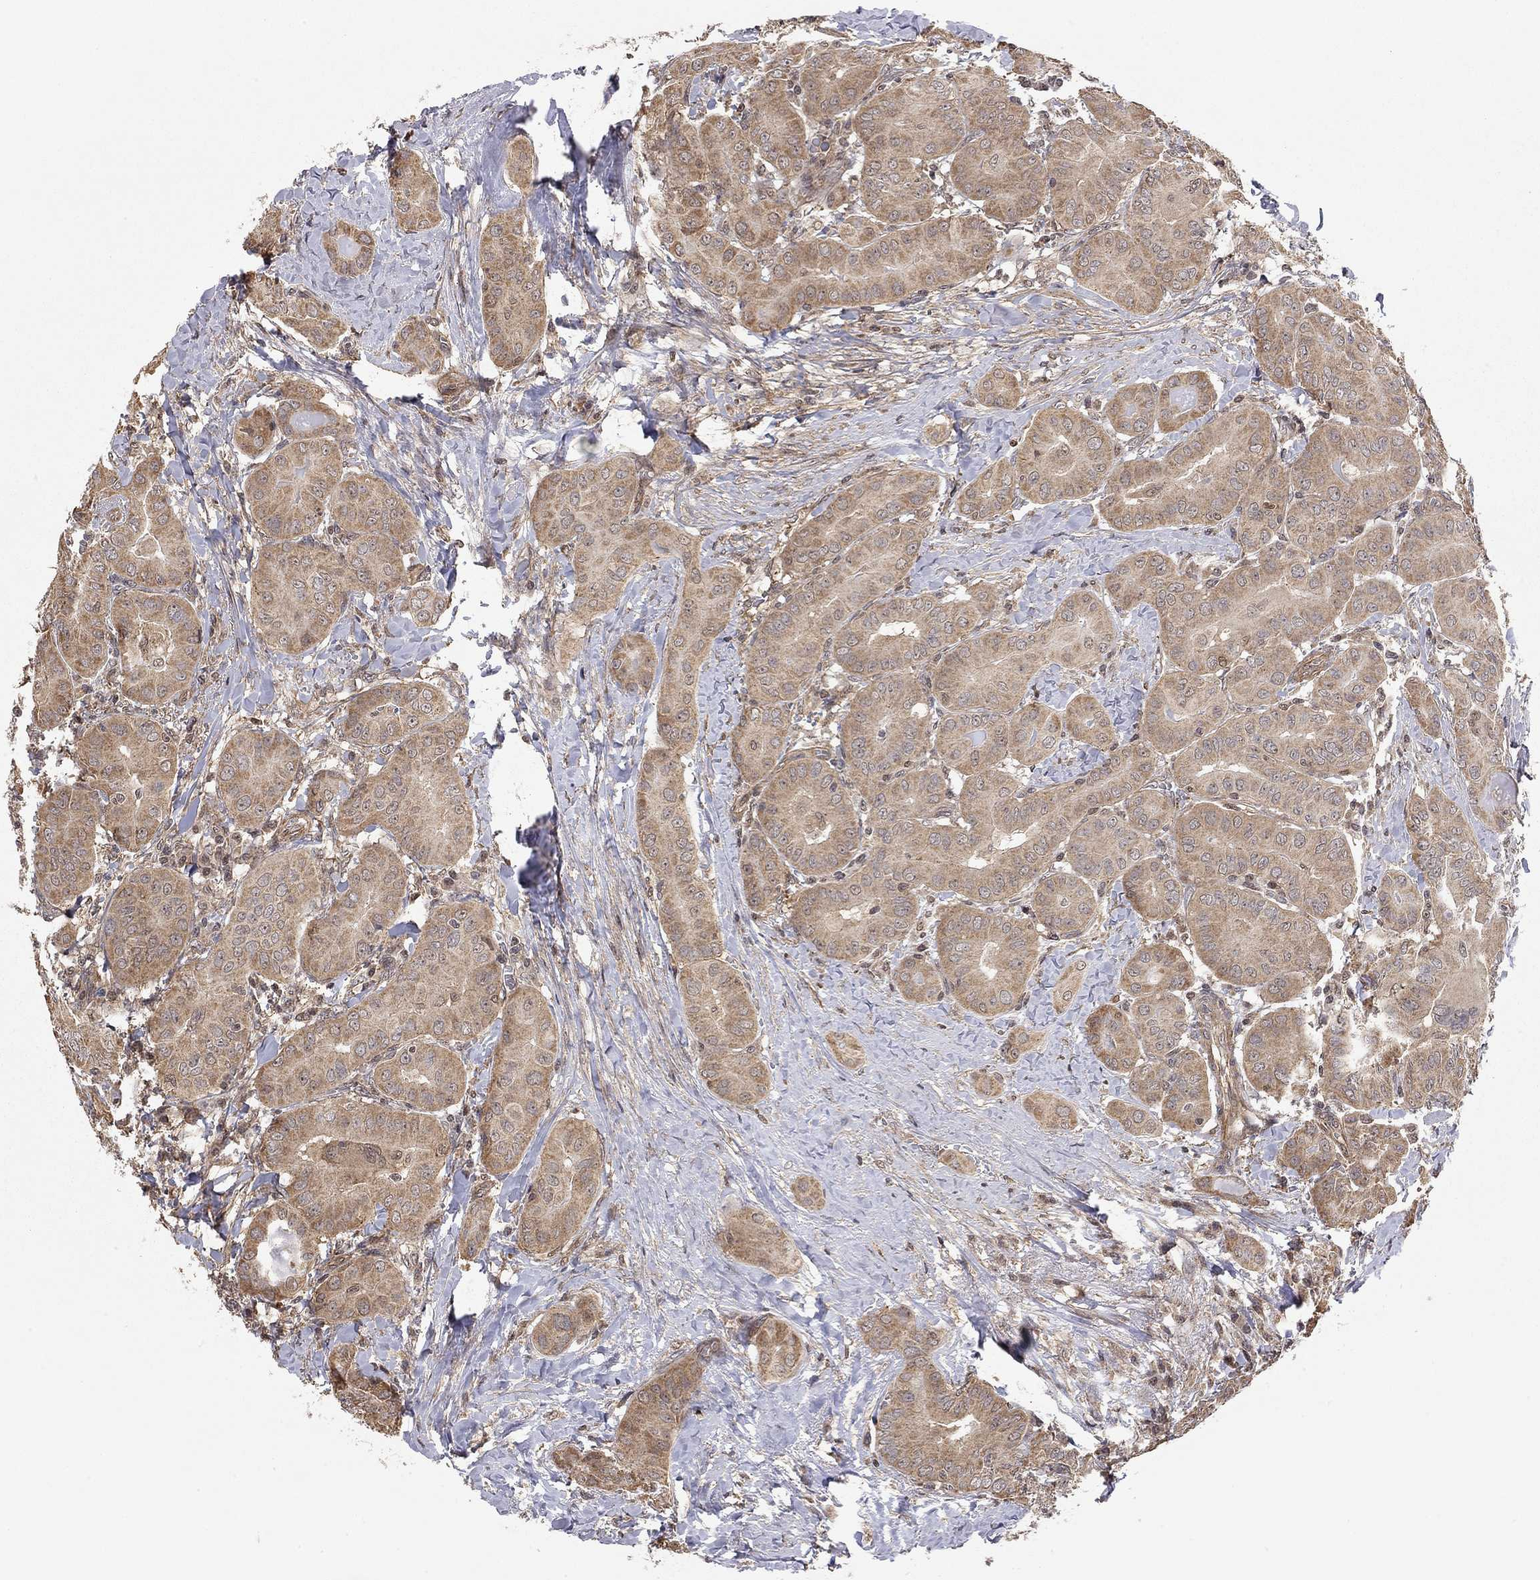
{"staining": {"intensity": "moderate", "quantity": ">75%", "location": "cytoplasmic/membranous"}, "tissue": "thyroid cancer", "cell_type": "Tumor cells", "image_type": "cancer", "snomed": [{"axis": "morphology", "description": "Papillary adenocarcinoma, NOS"}, {"axis": "topography", "description": "Thyroid gland"}], "caption": "There is medium levels of moderate cytoplasmic/membranous positivity in tumor cells of papillary adenocarcinoma (thyroid), as demonstrated by immunohistochemical staining (brown color).", "gene": "TDP1", "patient": {"sex": "female", "age": 37}}